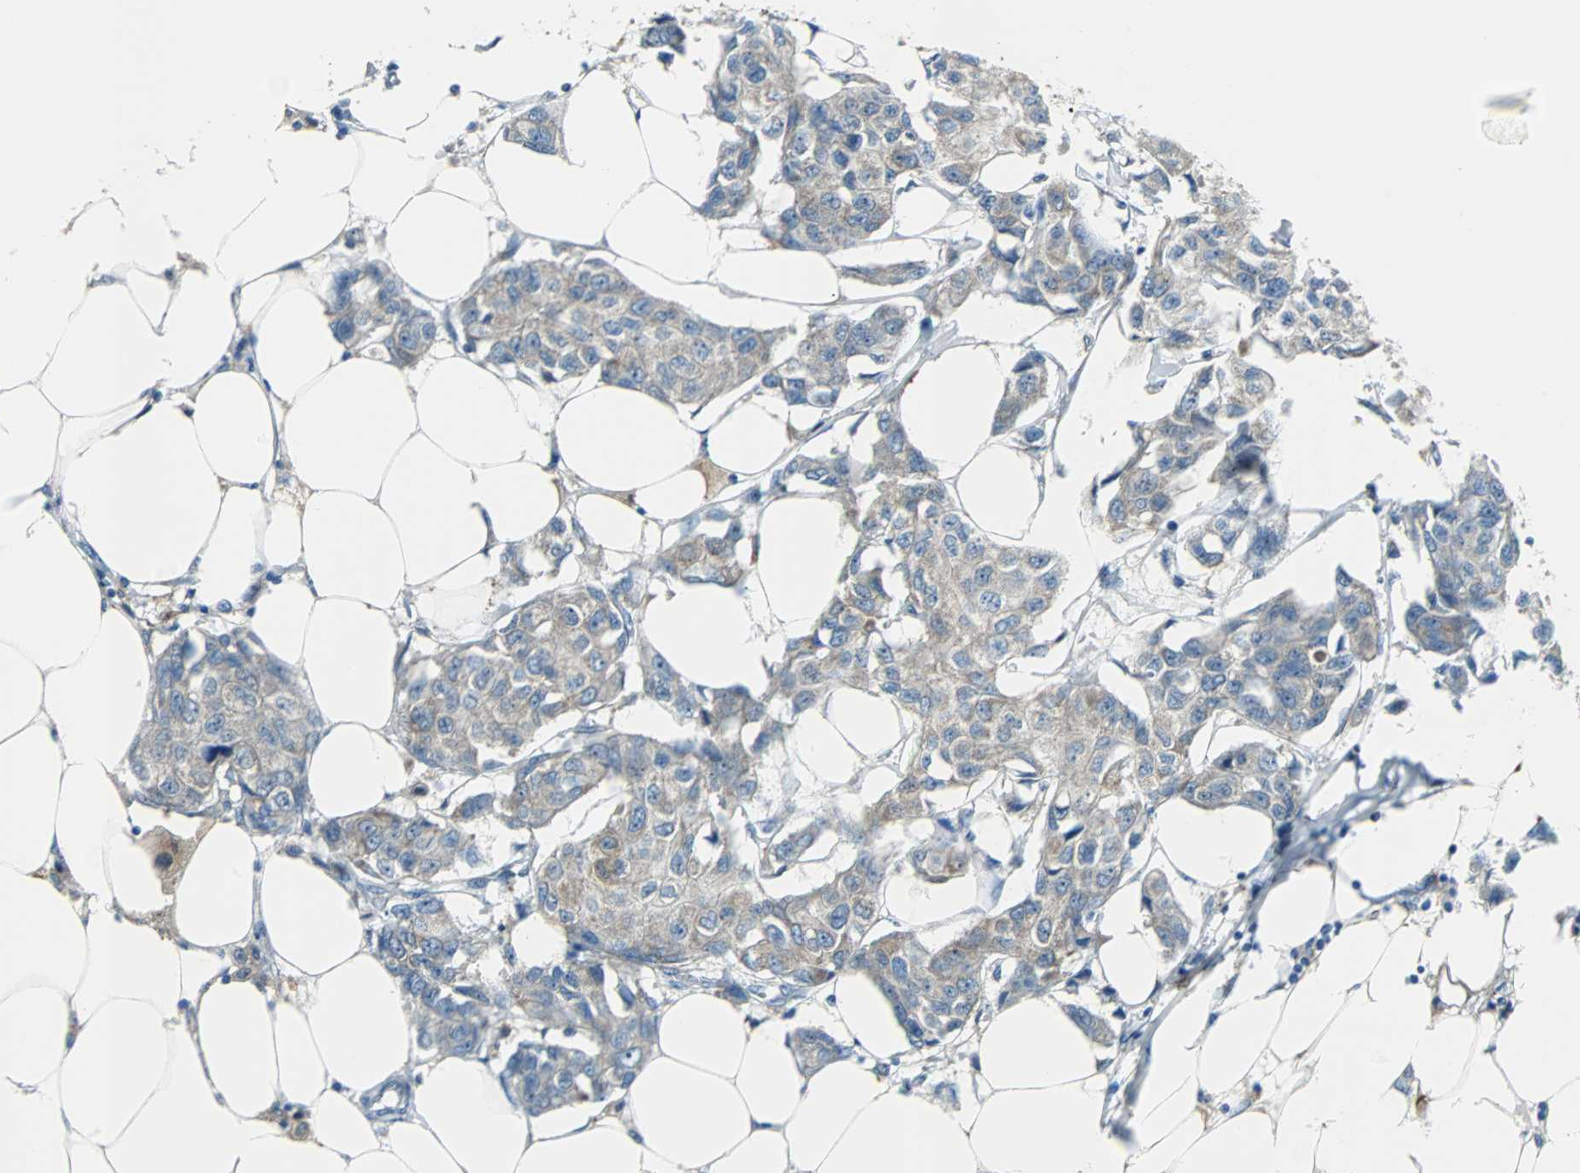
{"staining": {"intensity": "weak", "quantity": ">75%", "location": "cytoplasmic/membranous"}, "tissue": "breast cancer", "cell_type": "Tumor cells", "image_type": "cancer", "snomed": [{"axis": "morphology", "description": "Duct carcinoma"}, {"axis": "topography", "description": "Breast"}], "caption": "Protein positivity by immunohistochemistry (IHC) displays weak cytoplasmic/membranous staining in approximately >75% of tumor cells in breast intraductal carcinoma.", "gene": "PDIA4", "patient": {"sex": "female", "age": 80}}